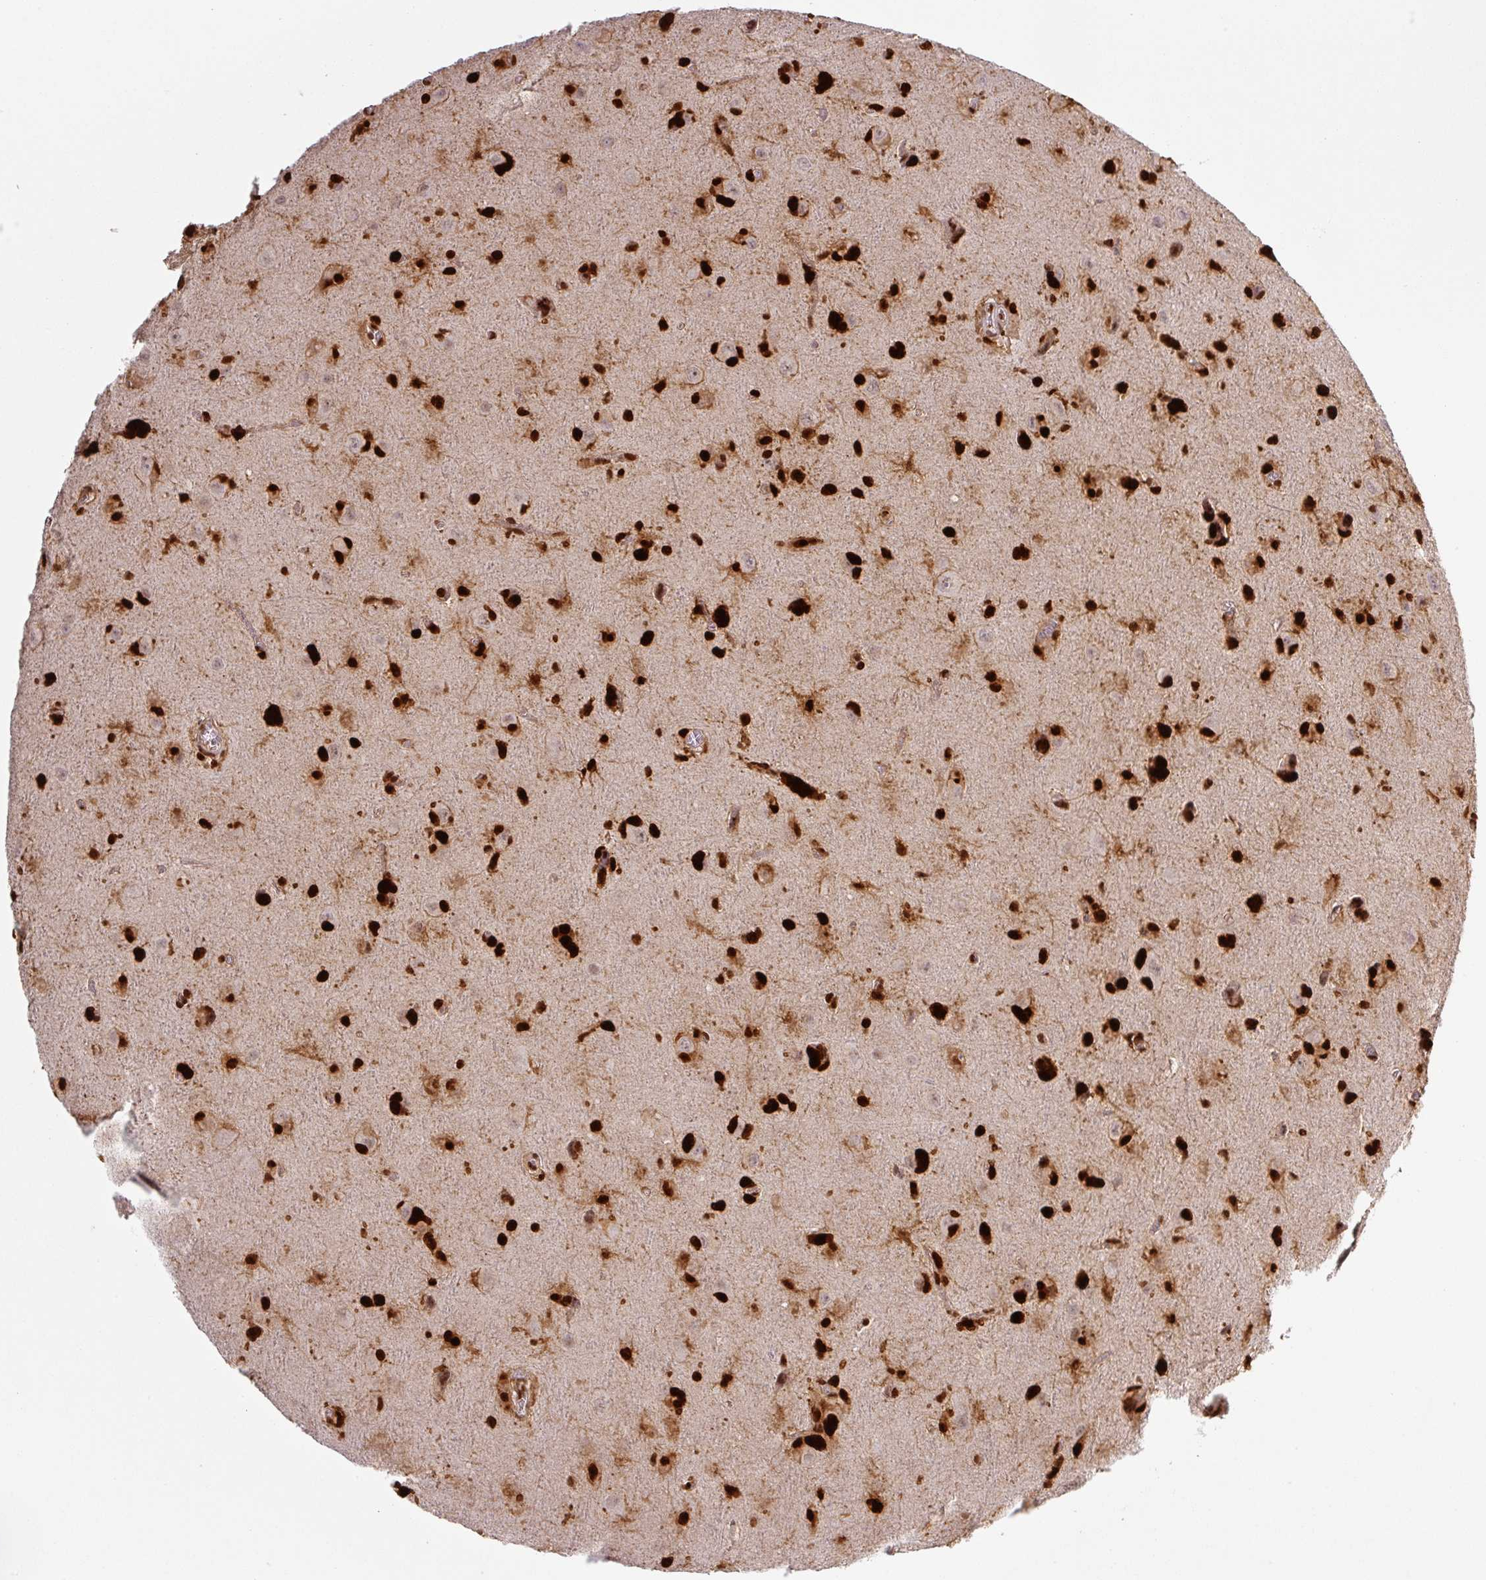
{"staining": {"intensity": "strong", "quantity": ">75%", "location": "nuclear"}, "tissue": "glioma", "cell_type": "Tumor cells", "image_type": "cancer", "snomed": [{"axis": "morphology", "description": "Glioma, malignant, Low grade"}, {"axis": "topography", "description": "Brain"}], "caption": "The immunohistochemical stain highlights strong nuclear expression in tumor cells of glioma tissue.", "gene": "PYDC2", "patient": {"sex": "male", "age": 58}}